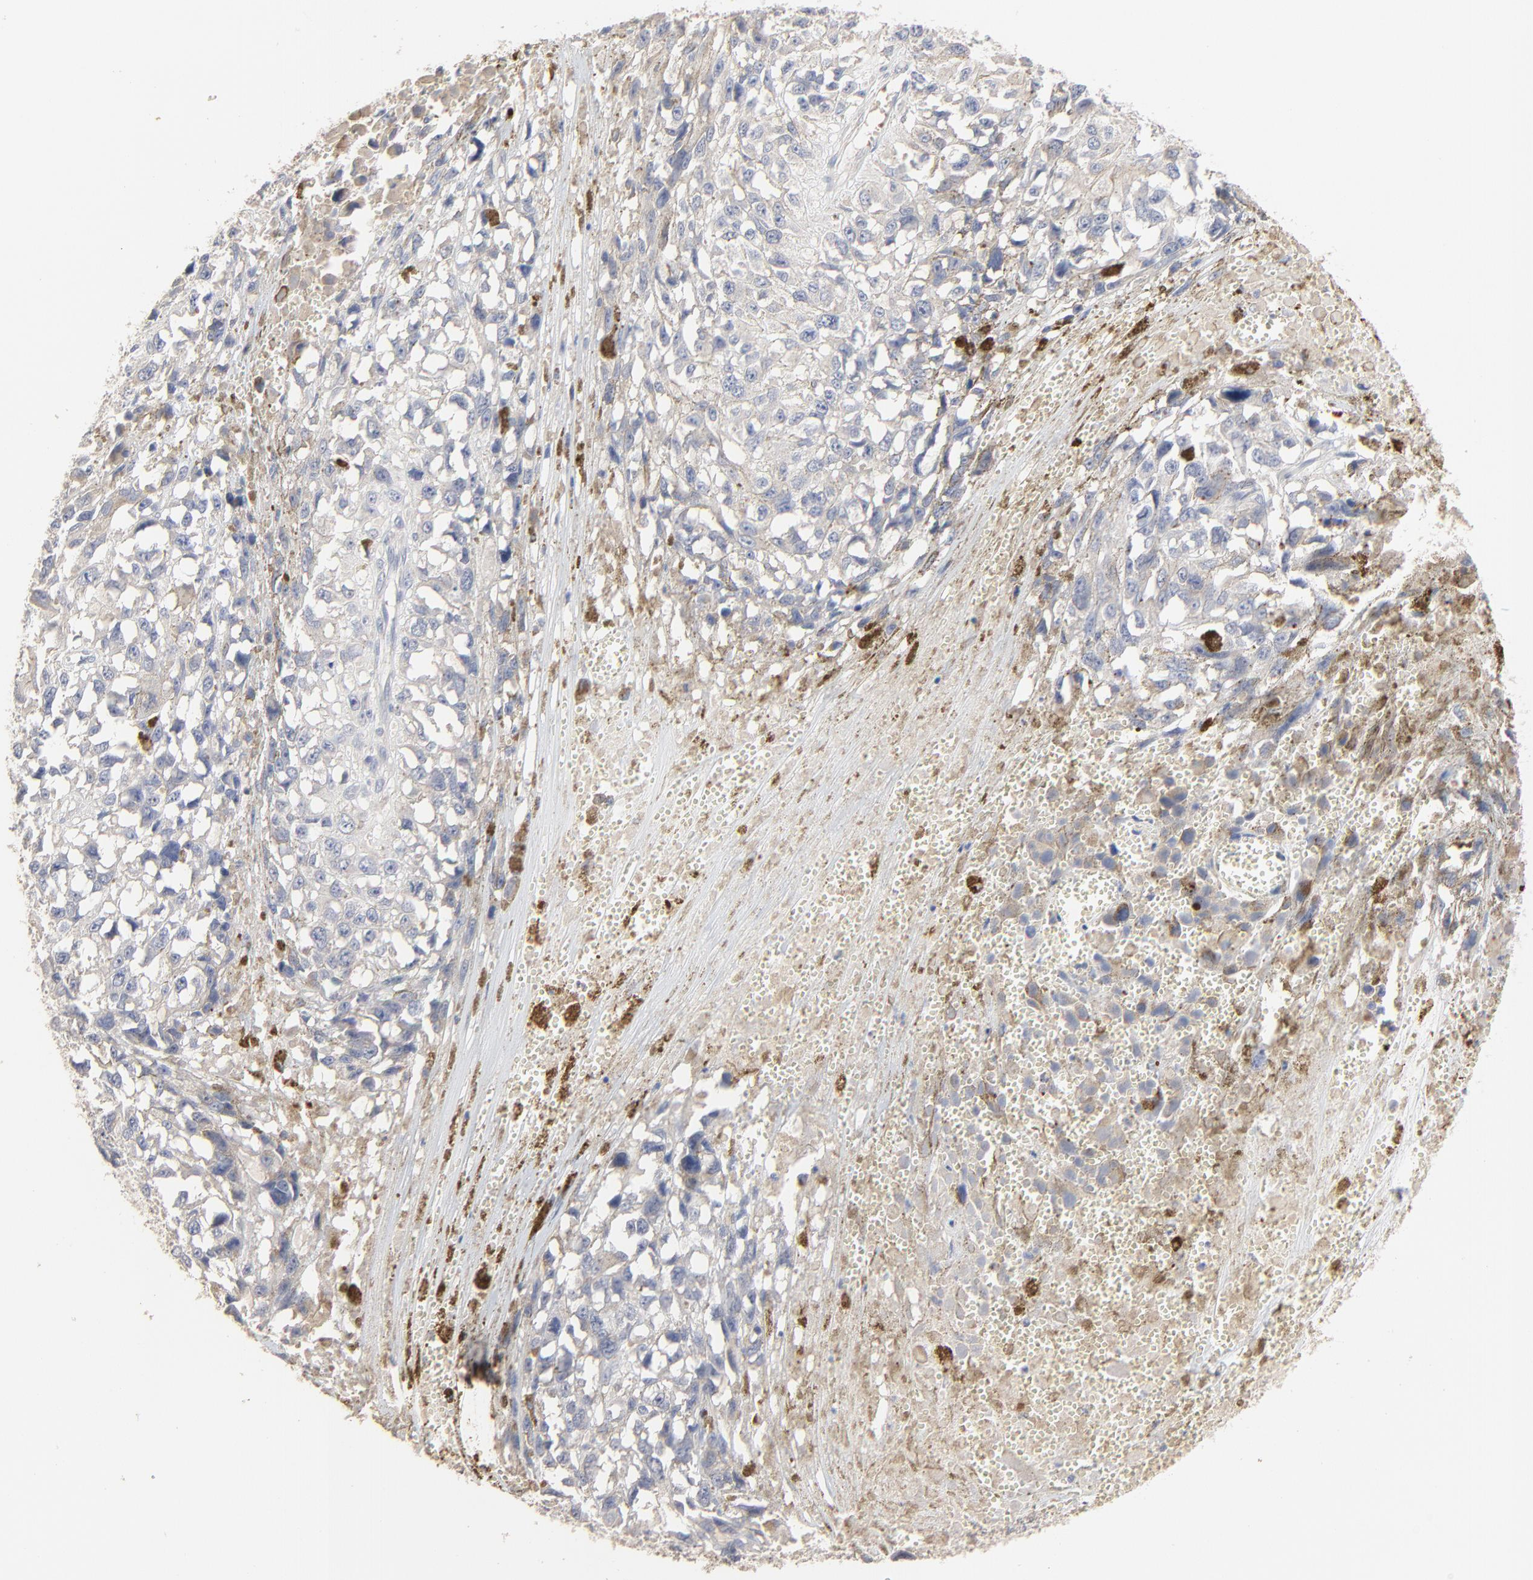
{"staining": {"intensity": "weak", "quantity": "25%-75%", "location": "cytoplasmic/membranous"}, "tissue": "melanoma", "cell_type": "Tumor cells", "image_type": "cancer", "snomed": [{"axis": "morphology", "description": "Malignant melanoma, Metastatic site"}, {"axis": "topography", "description": "Lymph node"}], "caption": "A high-resolution histopathology image shows immunohistochemistry (IHC) staining of melanoma, which demonstrates weak cytoplasmic/membranous expression in approximately 25%-75% of tumor cells. (IHC, brightfield microscopy, high magnification).", "gene": "FANCB", "patient": {"sex": "male", "age": 59}}